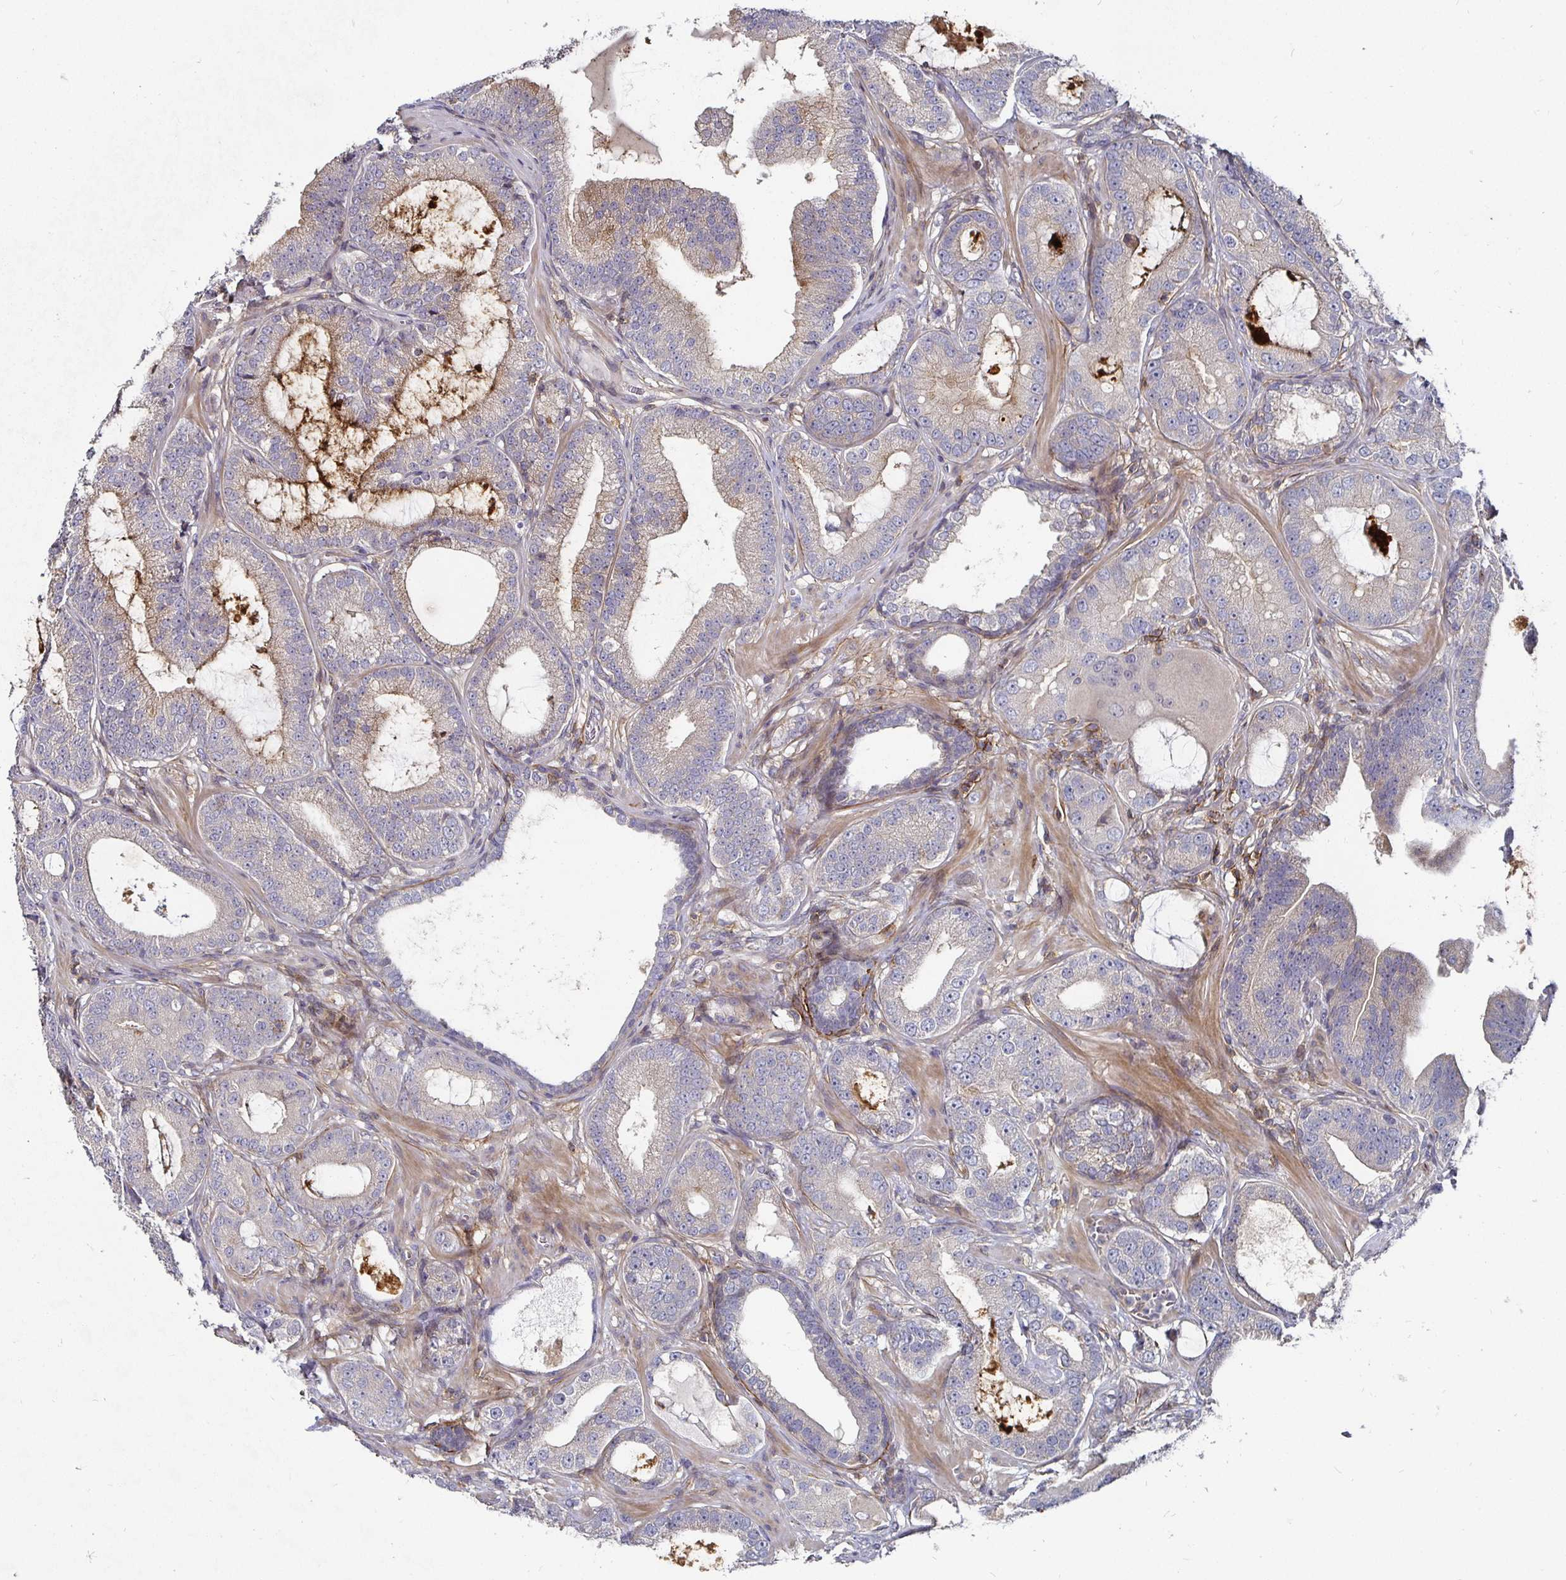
{"staining": {"intensity": "moderate", "quantity": "<25%", "location": "cytoplasmic/membranous"}, "tissue": "prostate cancer", "cell_type": "Tumor cells", "image_type": "cancer", "snomed": [{"axis": "morphology", "description": "Adenocarcinoma, High grade"}, {"axis": "topography", "description": "Prostate"}], "caption": "Tumor cells show moderate cytoplasmic/membranous positivity in about <25% of cells in prostate cancer.", "gene": "GJA4", "patient": {"sex": "male", "age": 65}}